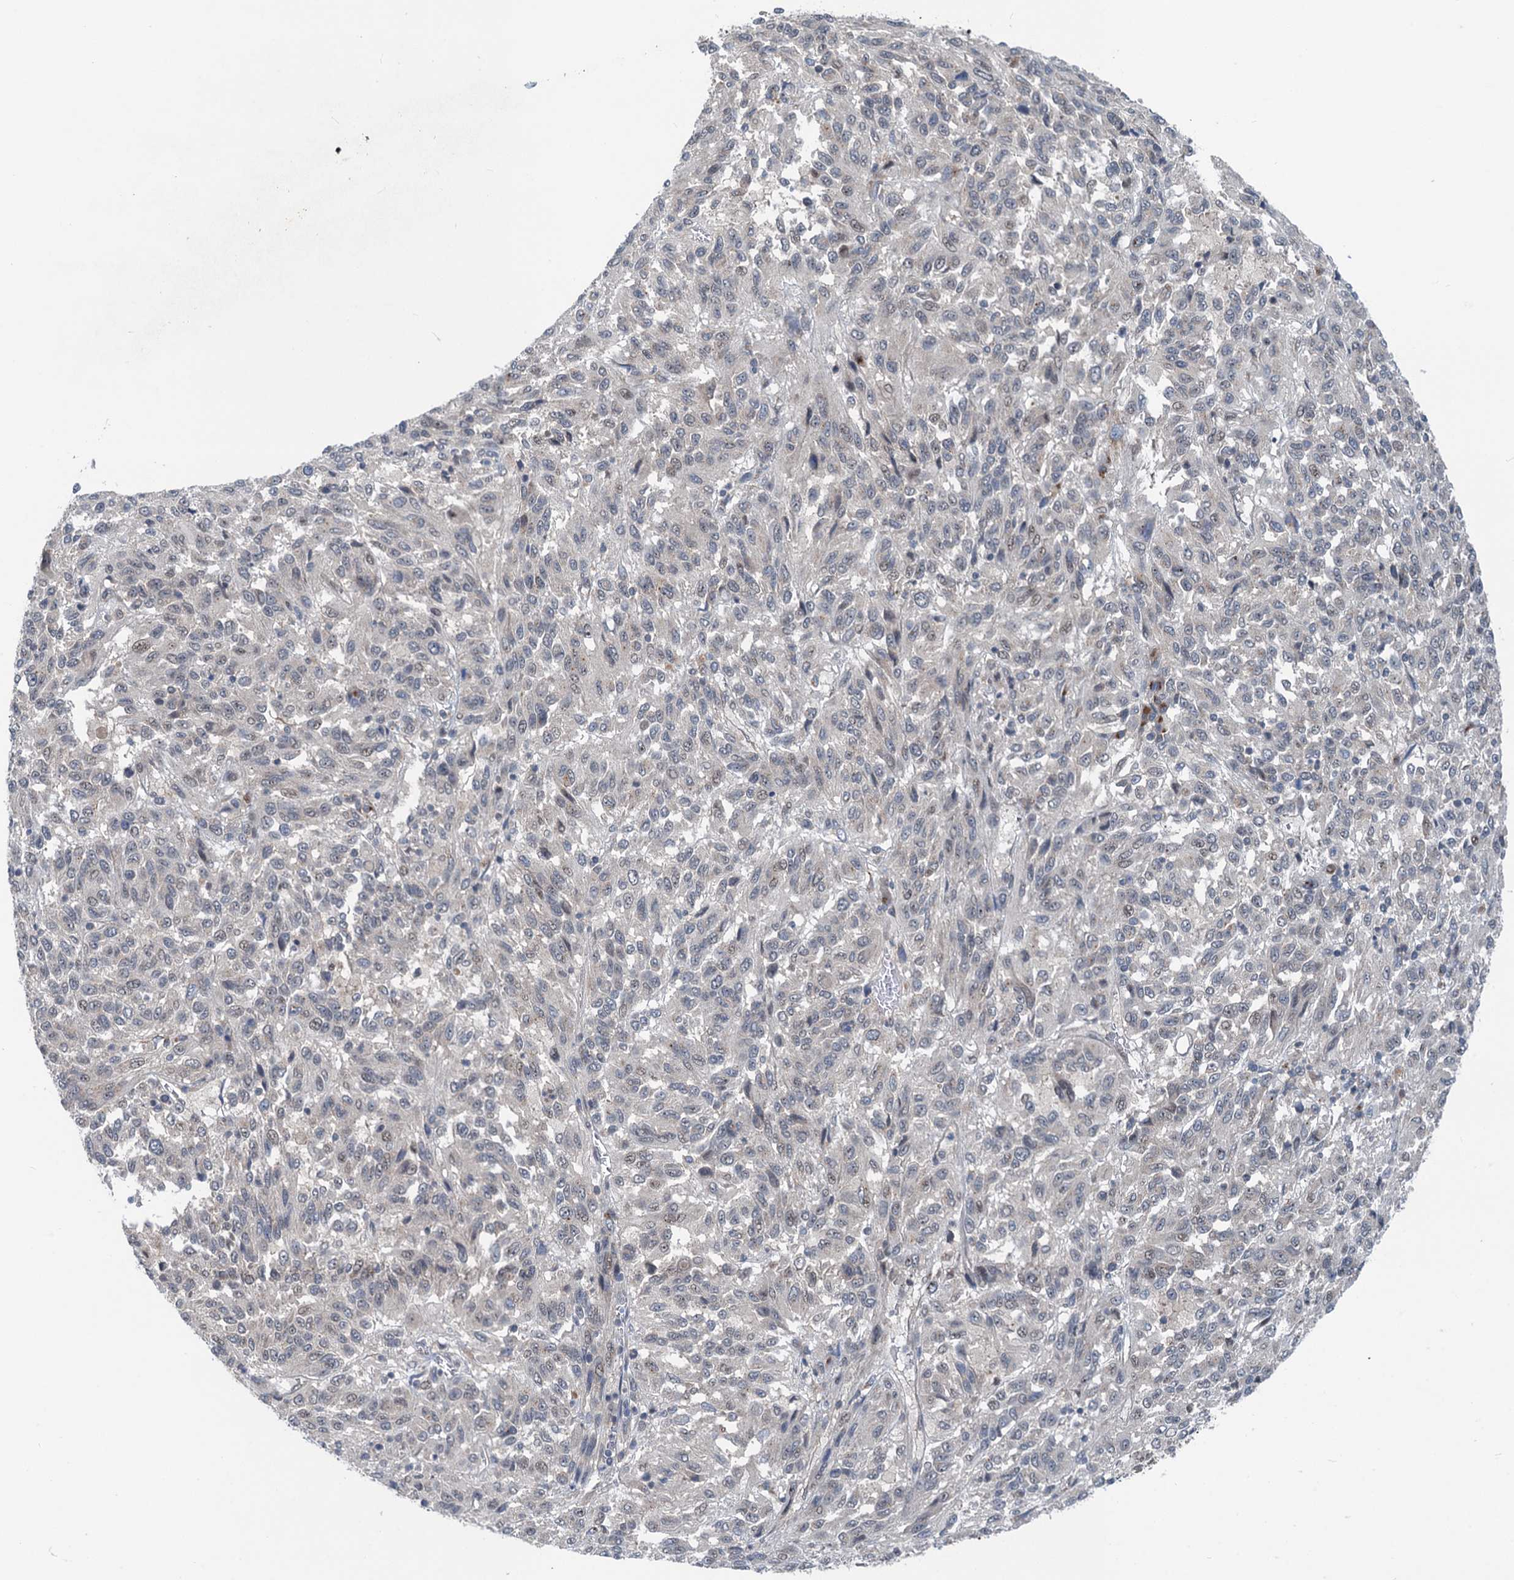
{"staining": {"intensity": "weak", "quantity": "<25%", "location": "nuclear"}, "tissue": "melanoma", "cell_type": "Tumor cells", "image_type": "cancer", "snomed": [{"axis": "morphology", "description": "Malignant melanoma, Metastatic site"}, {"axis": "topography", "description": "Lung"}], "caption": "This is an IHC image of melanoma. There is no staining in tumor cells.", "gene": "DYNC2I2", "patient": {"sex": "male", "age": 64}}